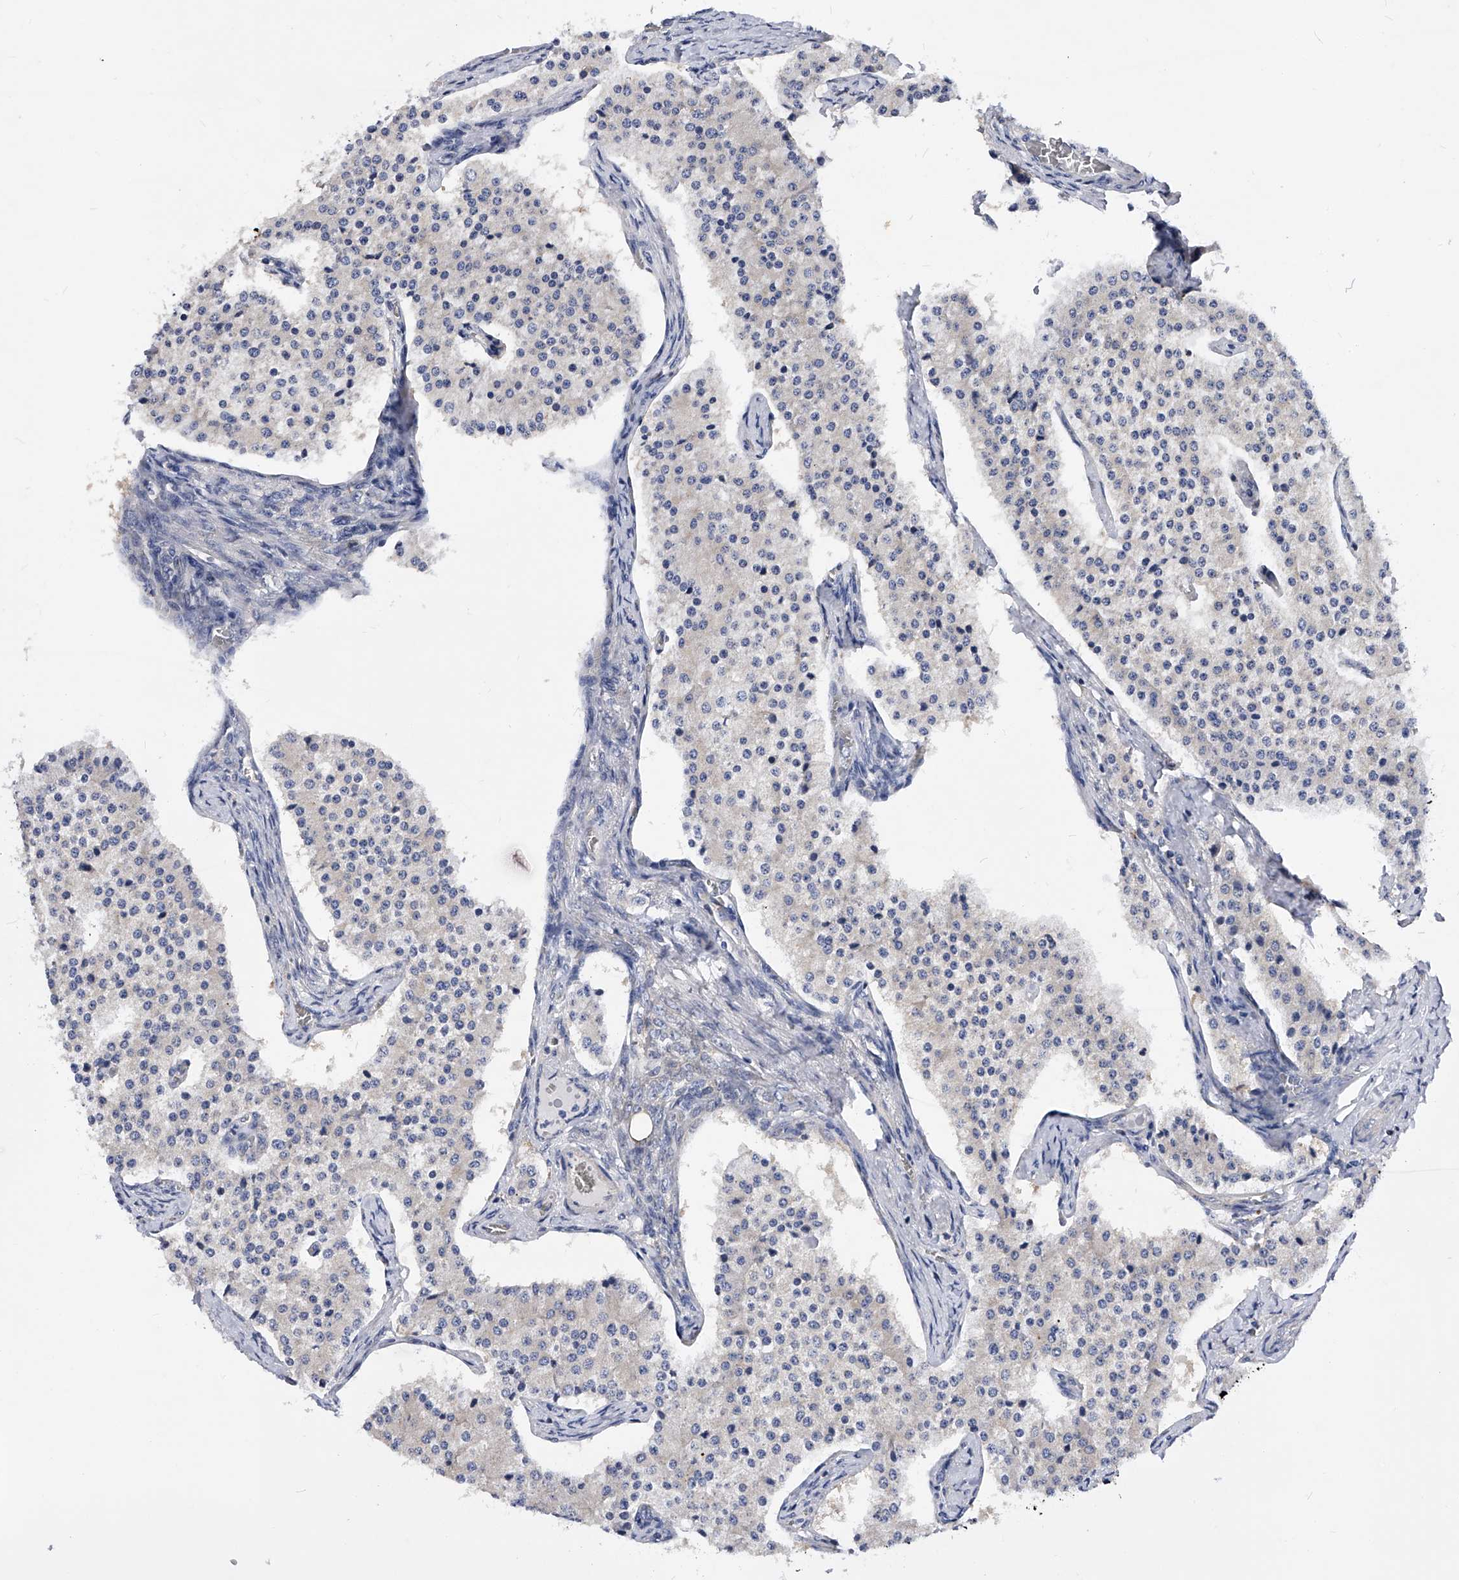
{"staining": {"intensity": "negative", "quantity": "none", "location": "none"}, "tissue": "carcinoid", "cell_type": "Tumor cells", "image_type": "cancer", "snomed": [{"axis": "morphology", "description": "Carcinoid, malignant, NOS"}, {"axis": "topography", "description": "Colon"}], "caption": "The immunohistochemistry photomicrograph has no significant staining in tumor cells of carcinoid tissue.", "gene": "PPP5C", "patient": {"sex": "female", "age": 52}}